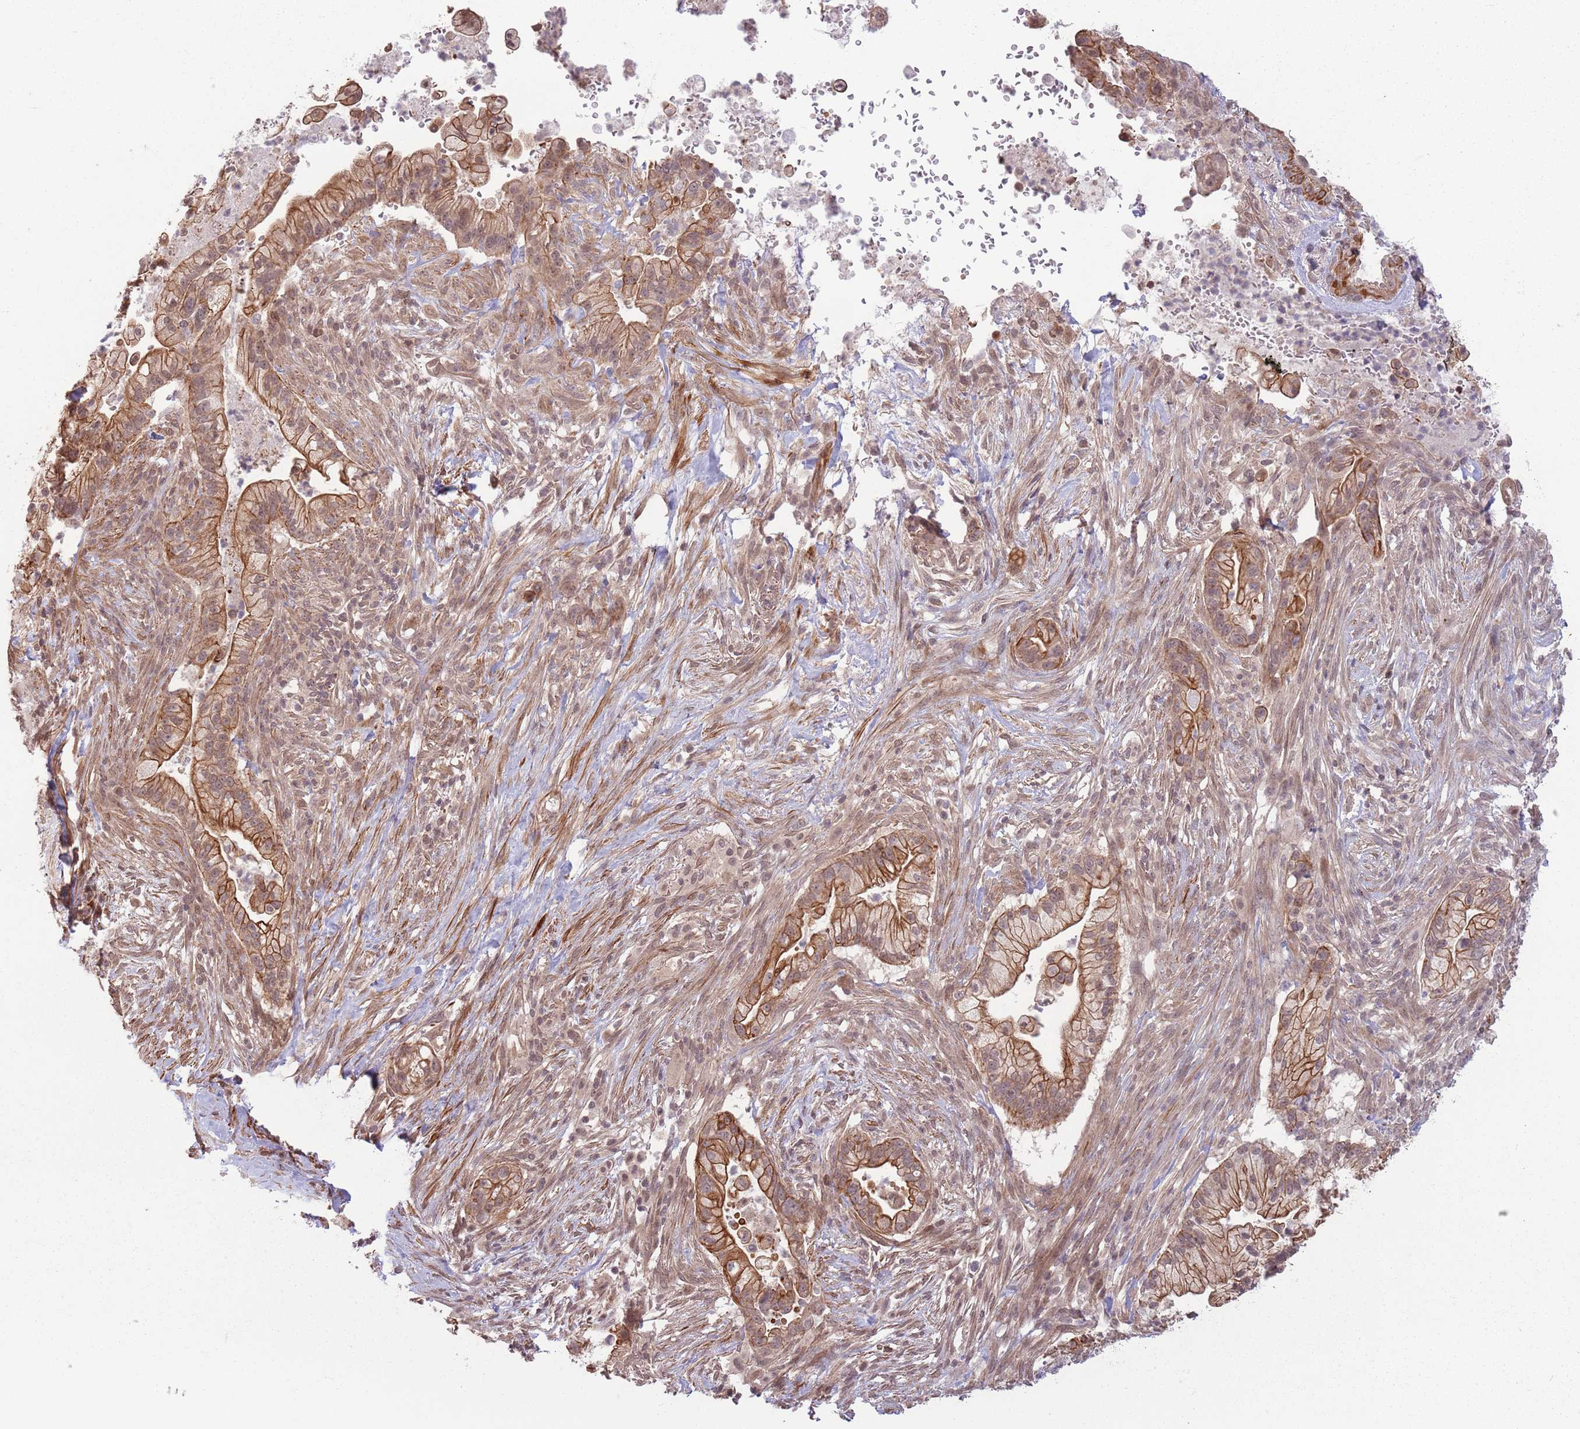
{"staining": {"intensity": "strong", "quantity": ">75%", "location": "cytoplasmic/membranous"}, "tissue": "pancreatic cancer", "cell_type": "Tumor cells", "image_type": "cancer", "snomed": [{"axis": "morphology", "description": "Adenocarcinoma, NOS"}, {"axis": "topography", "description": "Pancreas"}], "caption": "Pancreatic cancer (adenocarcinoma) stained for a protein (brown) reveals strong cytoplasmic/membranous positive positivity in about >75% of tumor cells.", "gene": "CCDC154", "patient": {"sex": "male", "age": 44}}